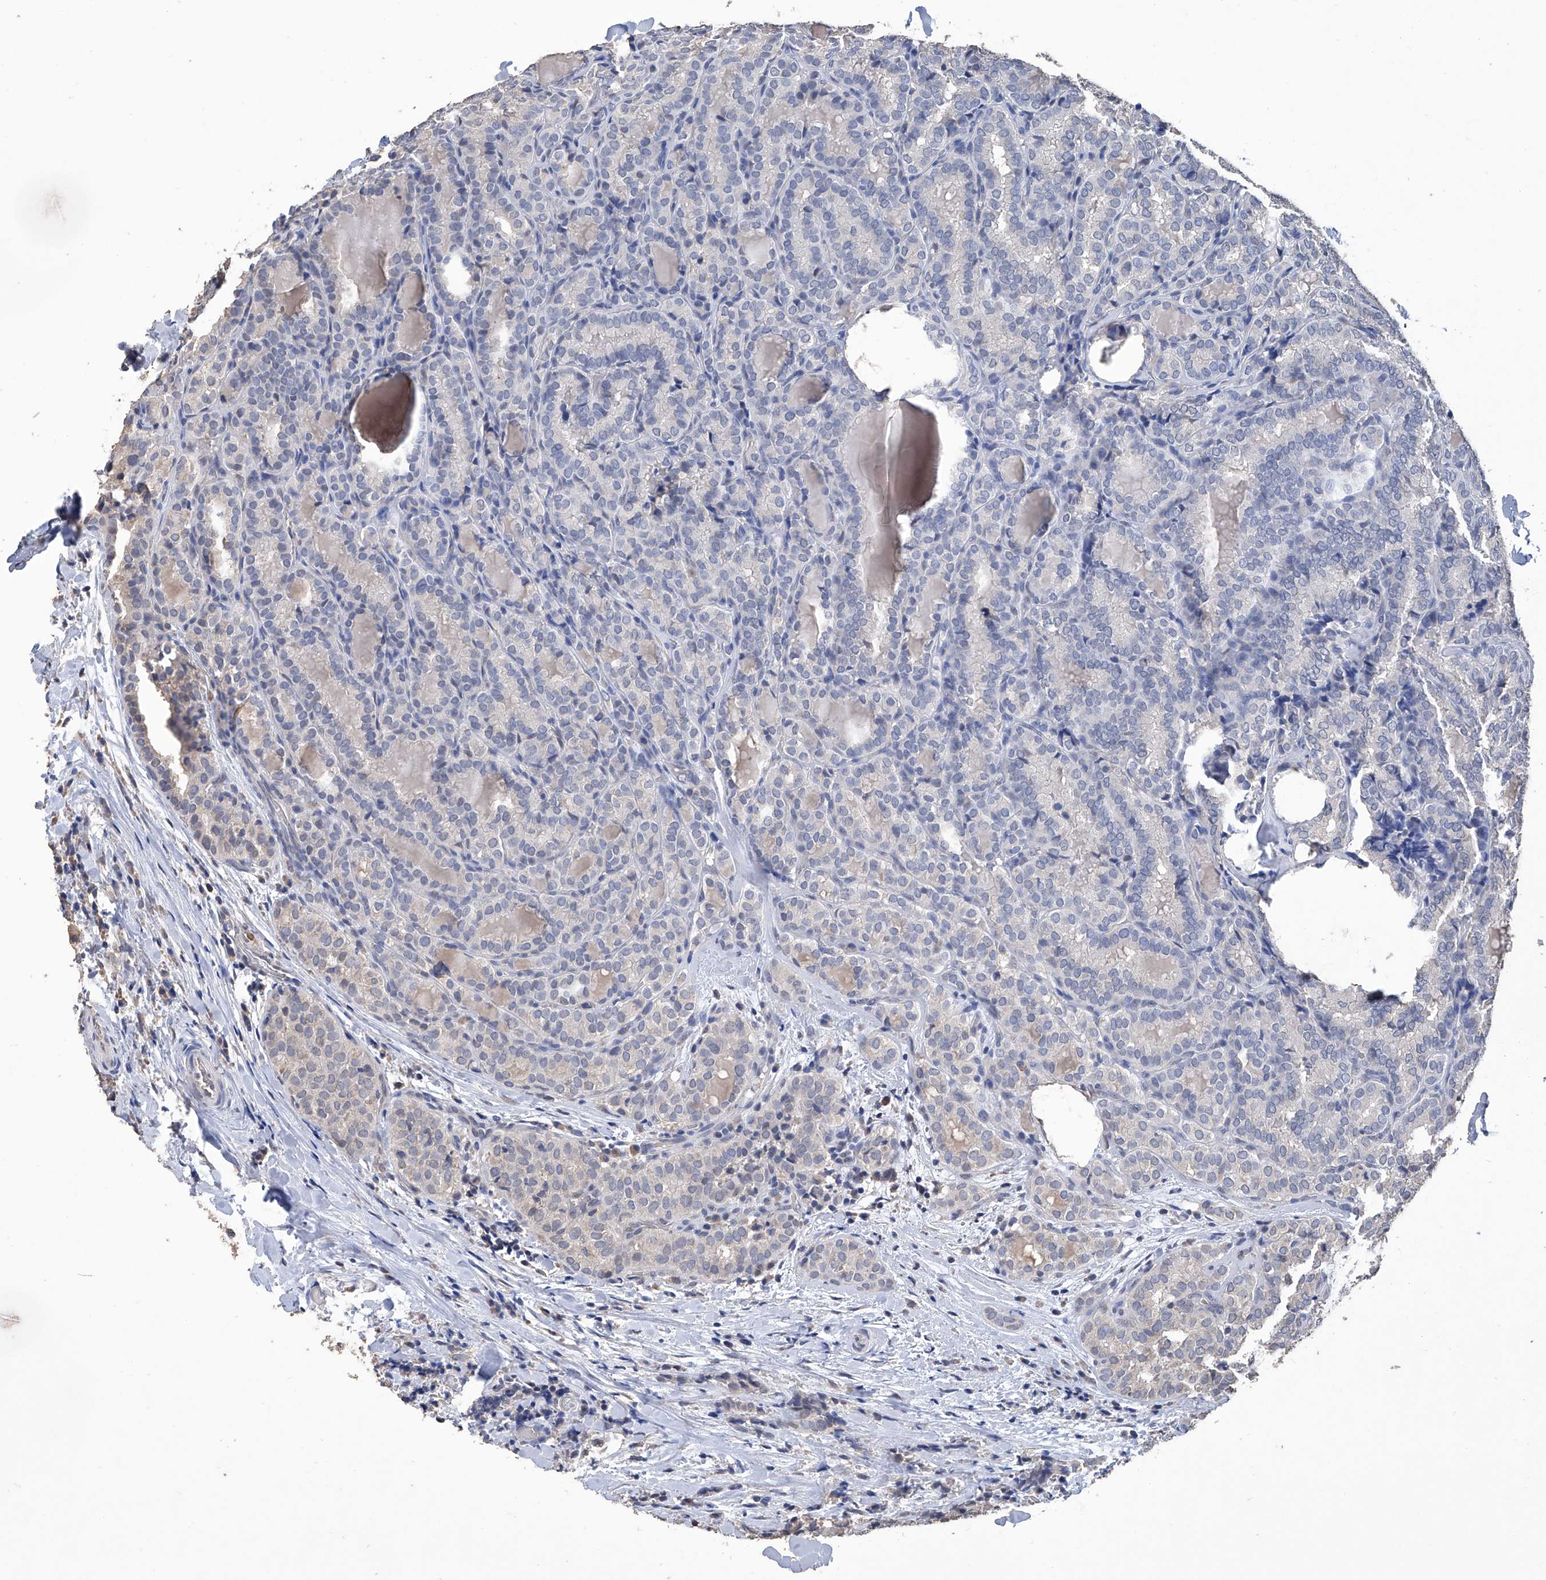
{"staining": {"intensity": "negative", "quantity": "none", "location": "none"}, "tissue": "thyroid cancer", "cell_type": "Tumor cells", "image_type": "cancer", "snomed": [{"axis": "morphology", "description": "Normal tissue, NOS"}, {"axis": "morphology", "description": "Papillary adenocarcinoma, NOS"}, {"axis": "topography", "description": "Thyroid gland"}], "caption": "Immunohistochemical staining of thyroid papillary adenocarcinoma demonstrates no significant expression in tumor cells.", "gene": "GPT", "patient": {"sex": "female", "age": 30}}